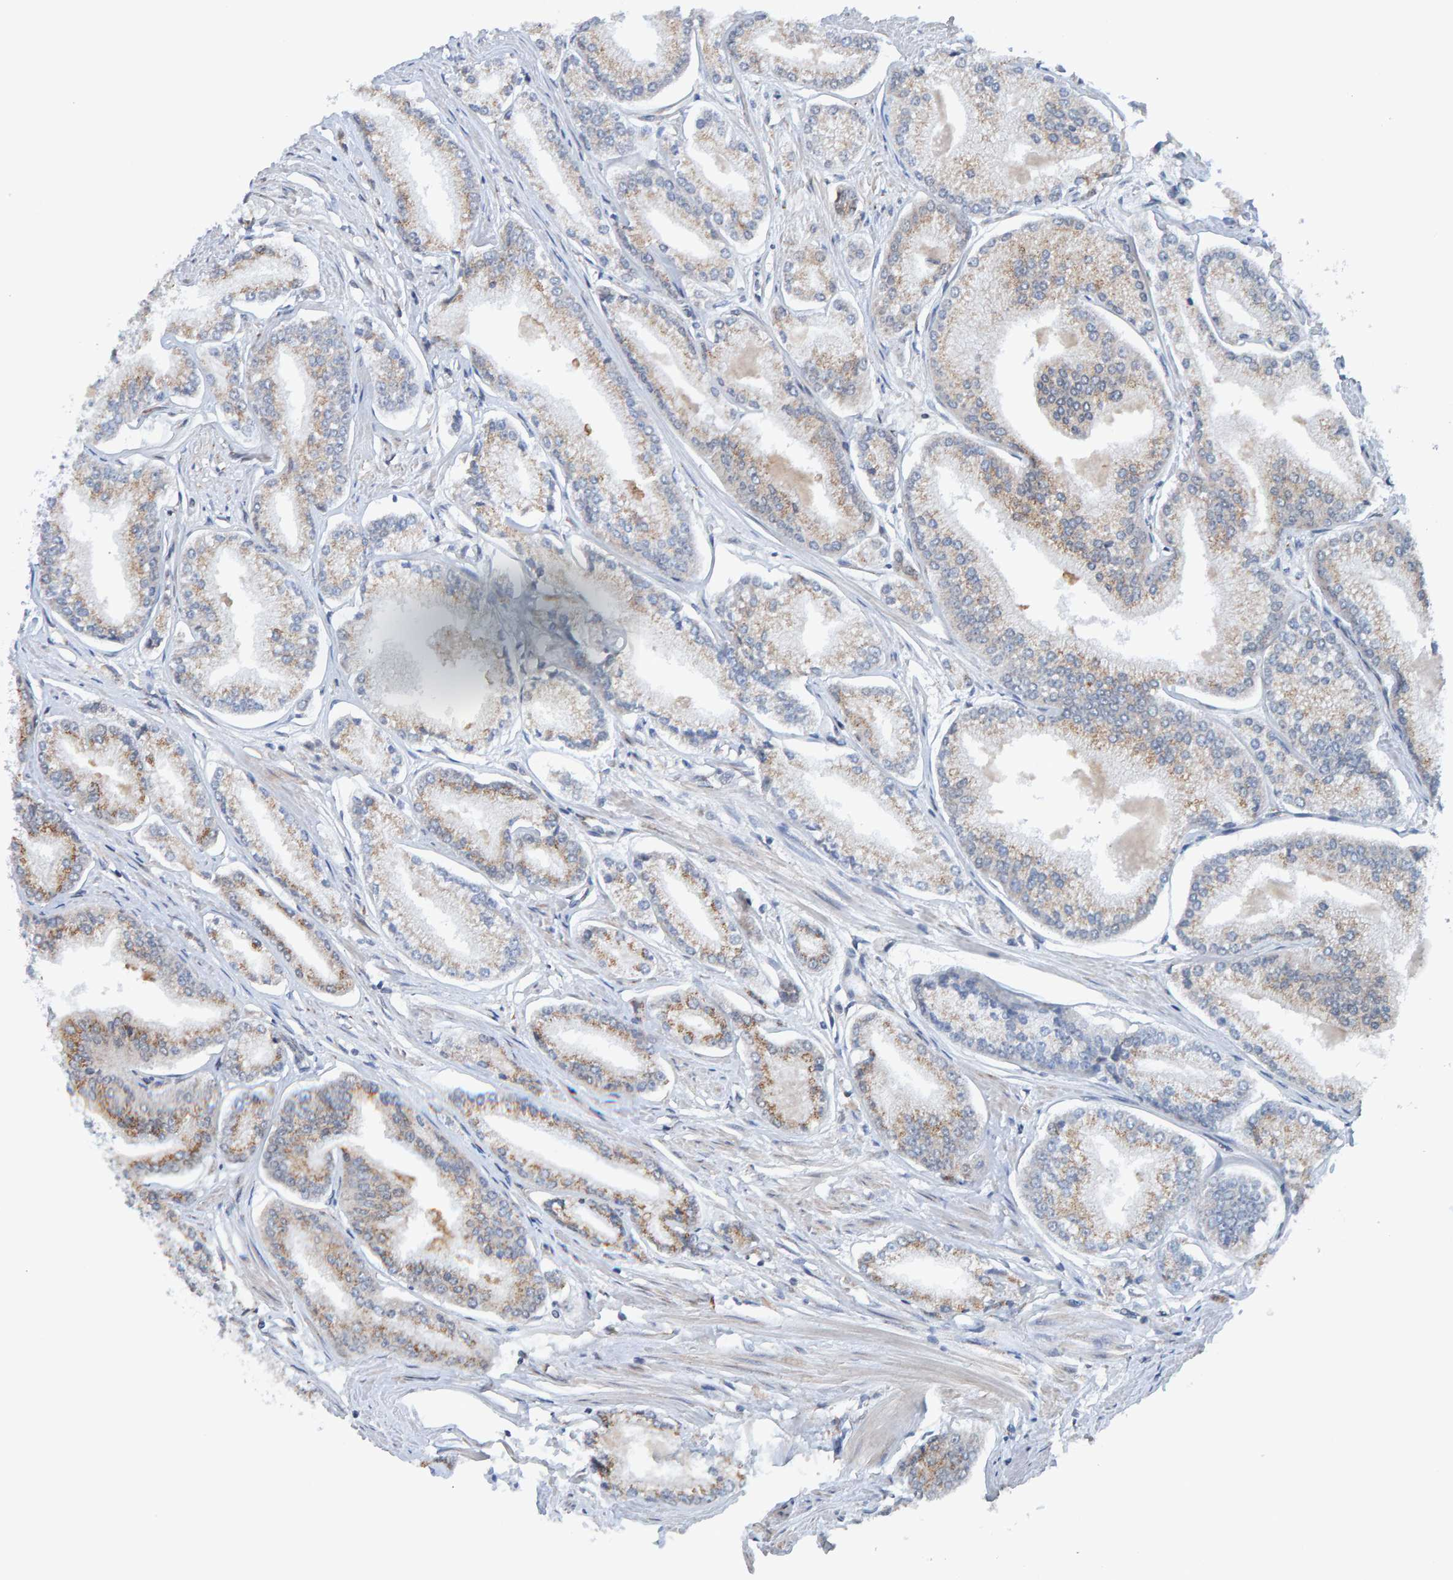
{"staining": {"intensity": "weak", "quantity": ">75%", "location": "cytoplasmic/membranous"}, "tissue": "prostate cancer", "cell_type": "Tumor cells", "image_type": "cancer", "snomed": [{"axis": "morphology", "description": "Adenocarcinoma, Low grade"}, {"axis": "topography", "description": "Prostate"}], "caption": "An immunohistochemistry histopathology image of neoplastic tissue is shown. Protein staining in brown highlights weak cytoplasmic/membranous positivity in prostate cancer within tumor cells.", "gene": "SCRN2", "patient": {"sex": "male", "age": 52}}